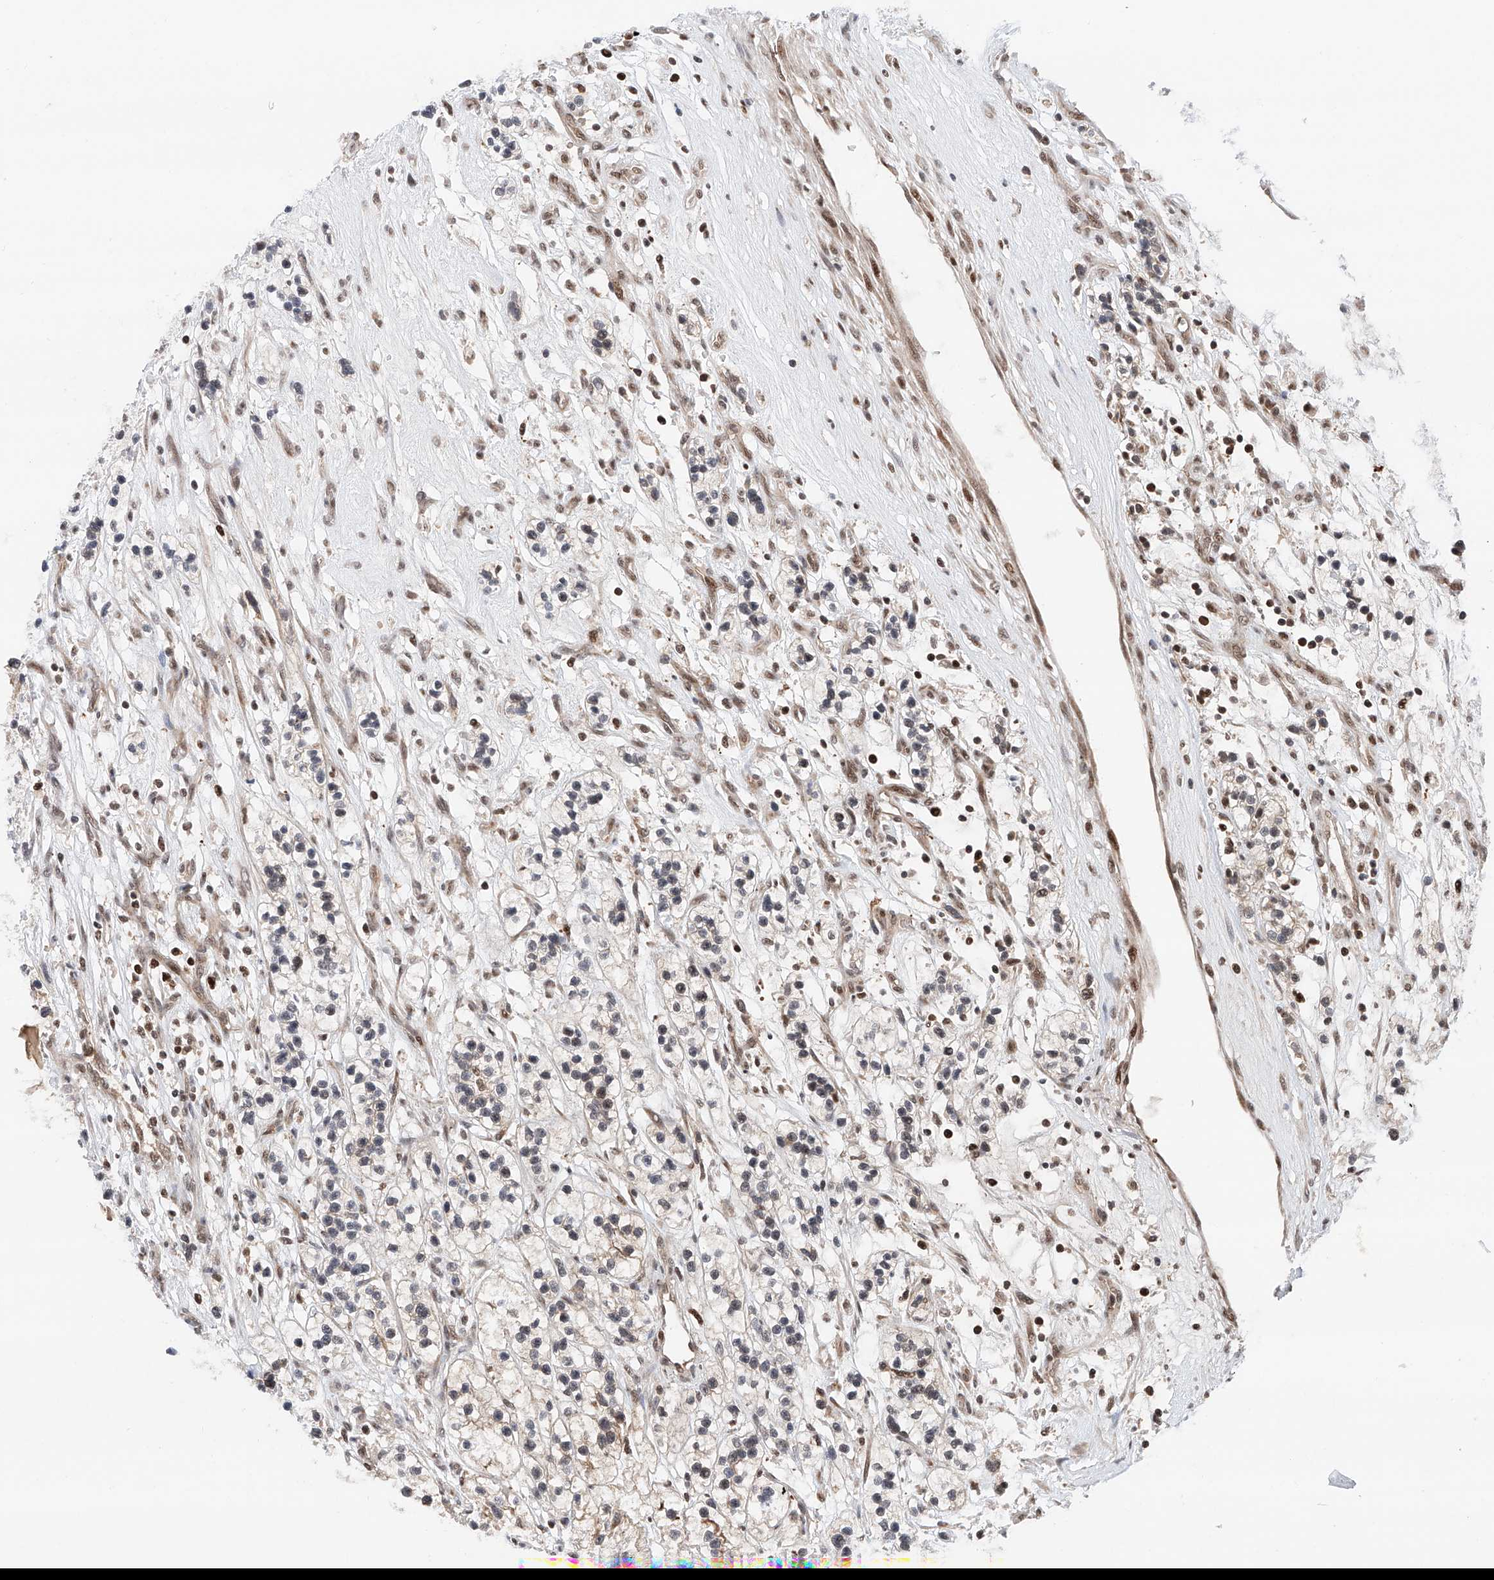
{"staining": {"intensity": "moderate", "quantity": "25%-75%", "location": "cytoplasmic/membranous"}, "tissue": "renal cancer", "cell_type": "Tumor cells", "image_type": "cancer", "snomed": [{"axis": "morphology", "description": "Adenocarcinoma, NOS"}, {"axis": "topography", "description": "Kidney"}], "caption": "A high-resolution image shows immunohistochemistry (IHC) staining of renal adenocarcinoma, which exhibits moderate cytoplasmic/membranous positivity in about 25%-75% of tumor cells. Immunohistochemistry (ihc) stains the protein of interest in brown and the nuclei are stained blue.", "gene": "SNRNP200", "patient": {"sex": "female", "age": 57}}